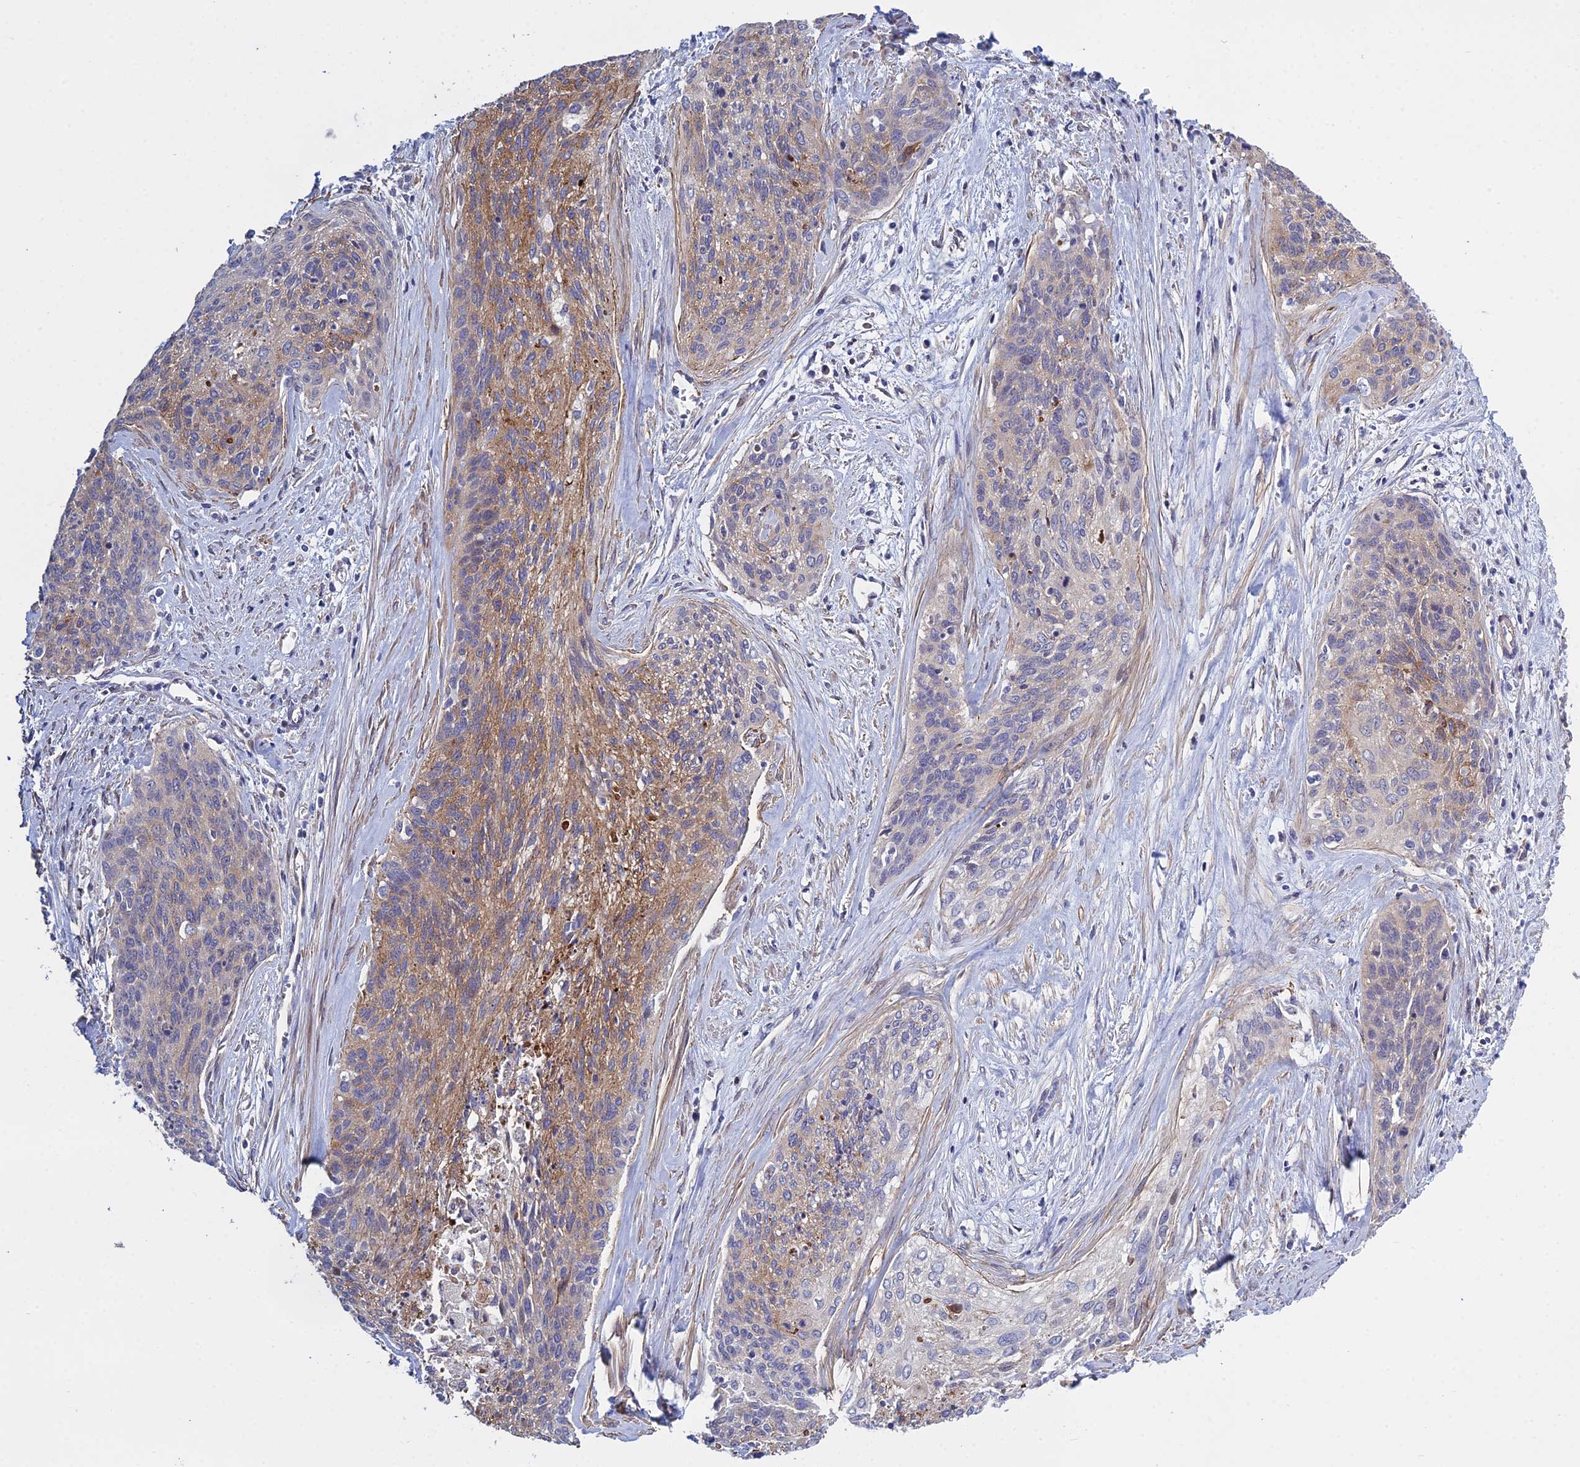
{"staining": {"intensity": "moderate", "quantity": "25%-75%", "location": "cytoplasmic/membranous"}, "tissue": "cervical cancer", "cell_type": "Tumor cells", "image_type": "cancer", "snomed": [{"axis": "morphology", "description": "Squamous cell carcinoma, NOS"}, {"axis": "topography", "description": "Cervix"}], "caption": "Moderate cytoplasmic/membranous staining is present in approximately 25%-75% of tumor cells in cervical cancer (squamous cell carcinoma).", "gene": "LZTS2", "patient": {"sex": "female", "age": 55}}